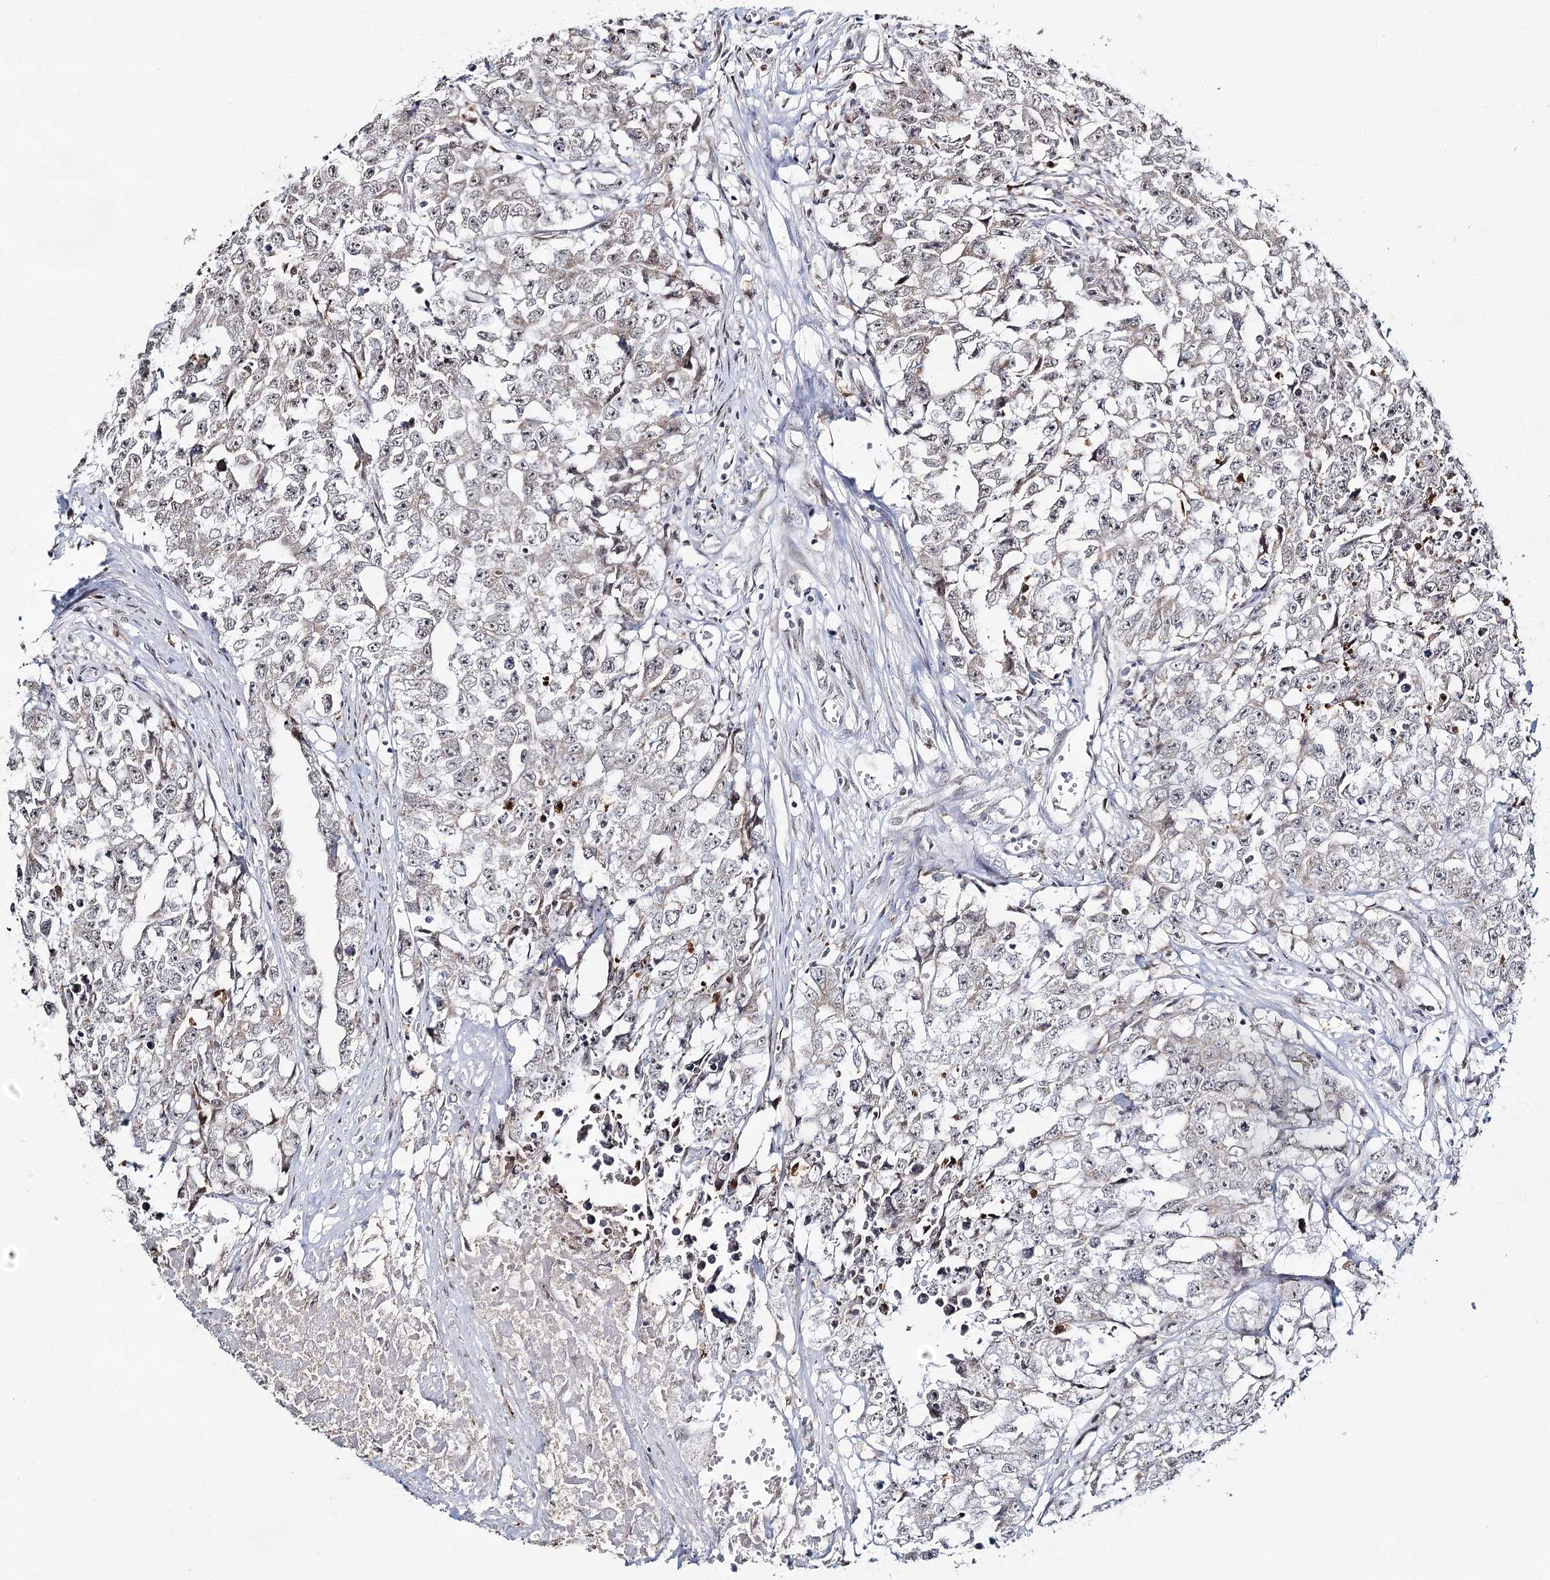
{"staining": {"intensity": "negative", "quantity": "none", "location": "none"}, "tissue": "testis cancer", "cell_type": "Tumor cells", "image_type": "cancer", "snomed": [{"axis": "morphology", "description": "Seminoma, NOS"}, {"axis": "morphology", "description": "Carcinoma, Embryonal, NOS"}, {"axis": "topography", "description": "Testis"}], "caption": "Immunohistochemistry (IHC) of testis embryonal carcinoma exhibits no staining in tumor cells.", "gene": "ATAD1", "patient": {"sex": "male", "age": 43}}